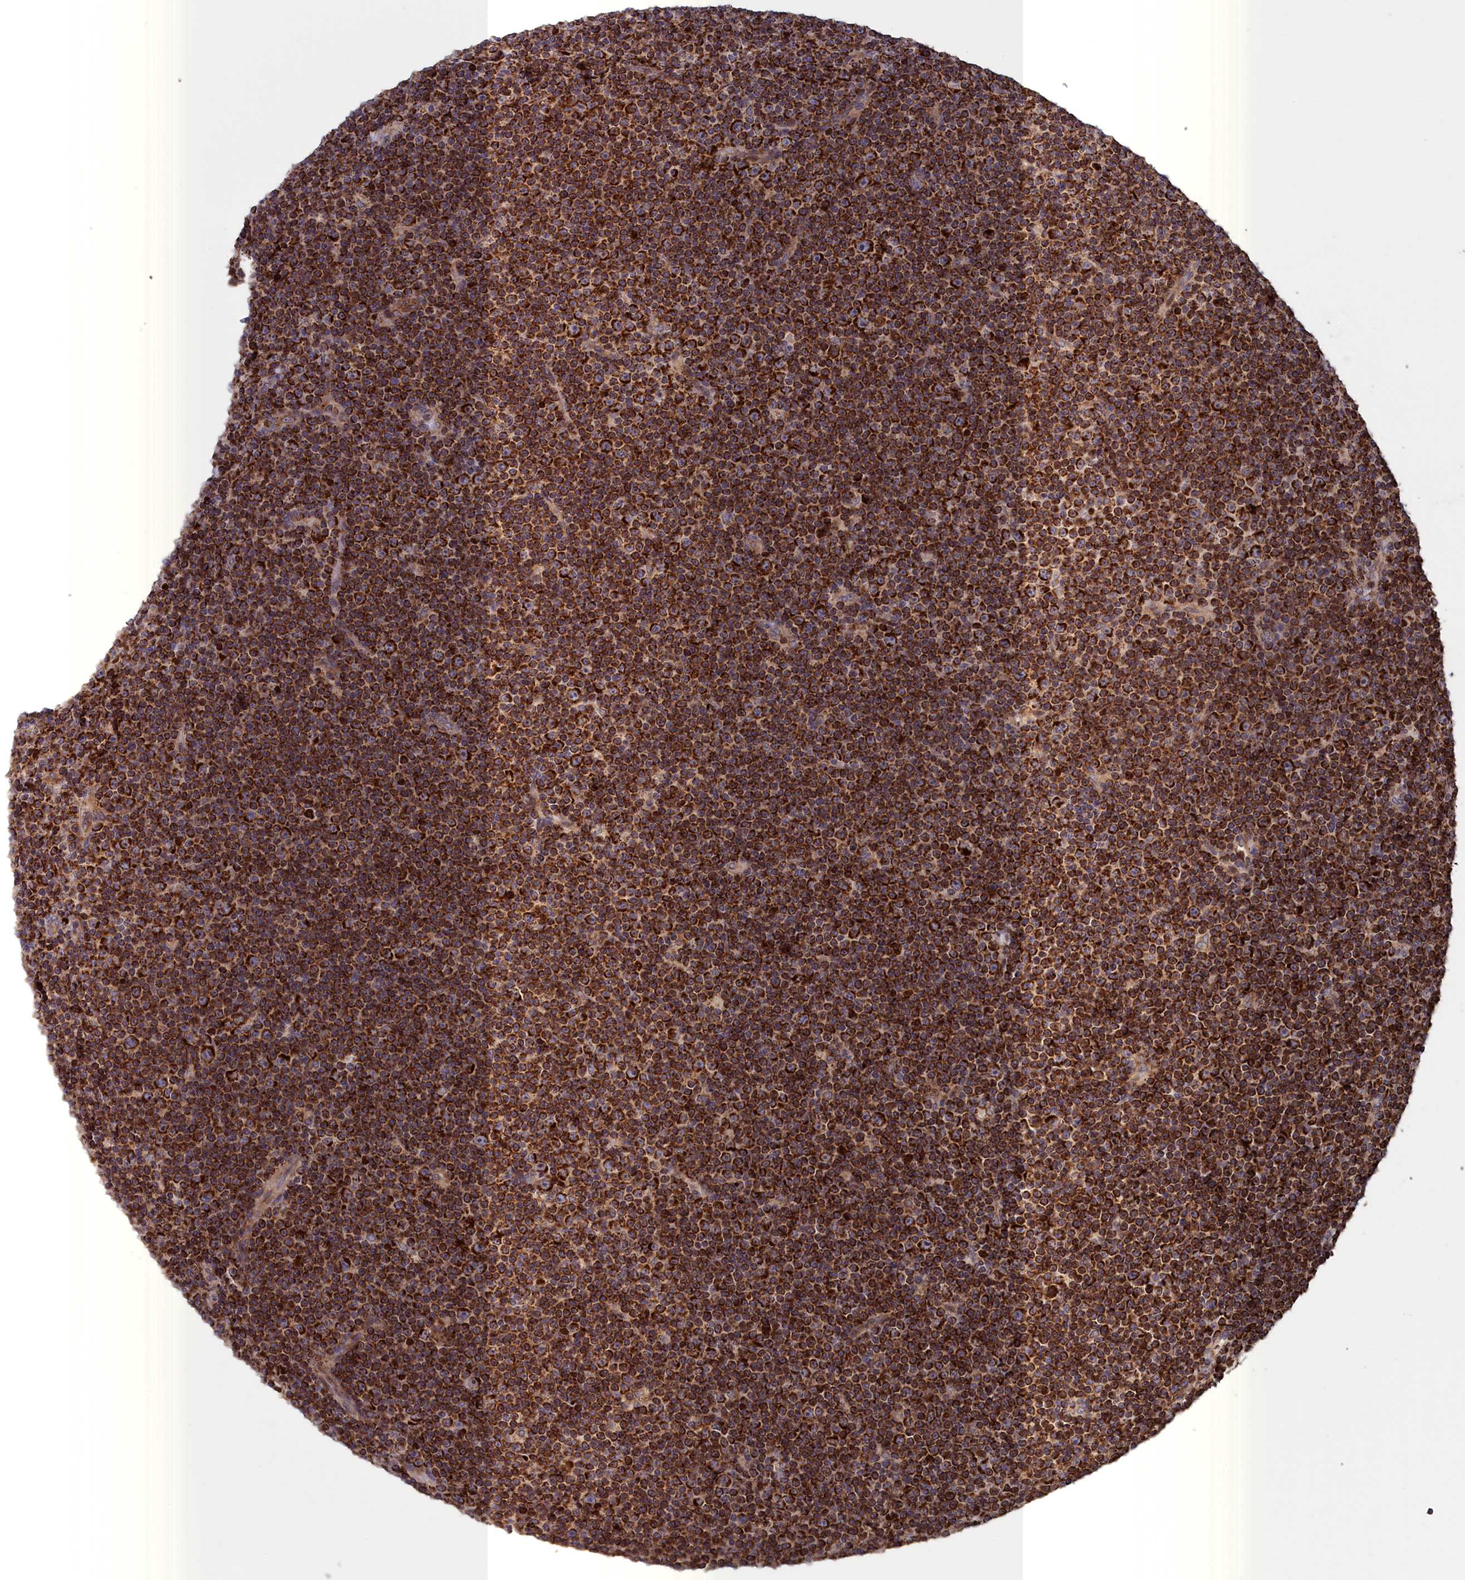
{"staining": {"intensity": "strong", "quantity": ">75%", "location": "cytoplasmic/membranous"}, "tissue": "lymphoma", "cell_type": "Tumor cells", "image_type": "cancer", "snomed": [{"axis": "morphology", "description": "Malignant lymphoma, non-Hodgkin's type, Low grade"}, {"axis": "topography", "description": "Lymph node"}], "caption": "Immunohistochemical staining of human lymphoma reveals high levels of strong cytoplasmic/membranous protein staining in about >75% of tumor cells.", "gene": "TIMM44", "patient": {"sex": "female", "age": 67}}